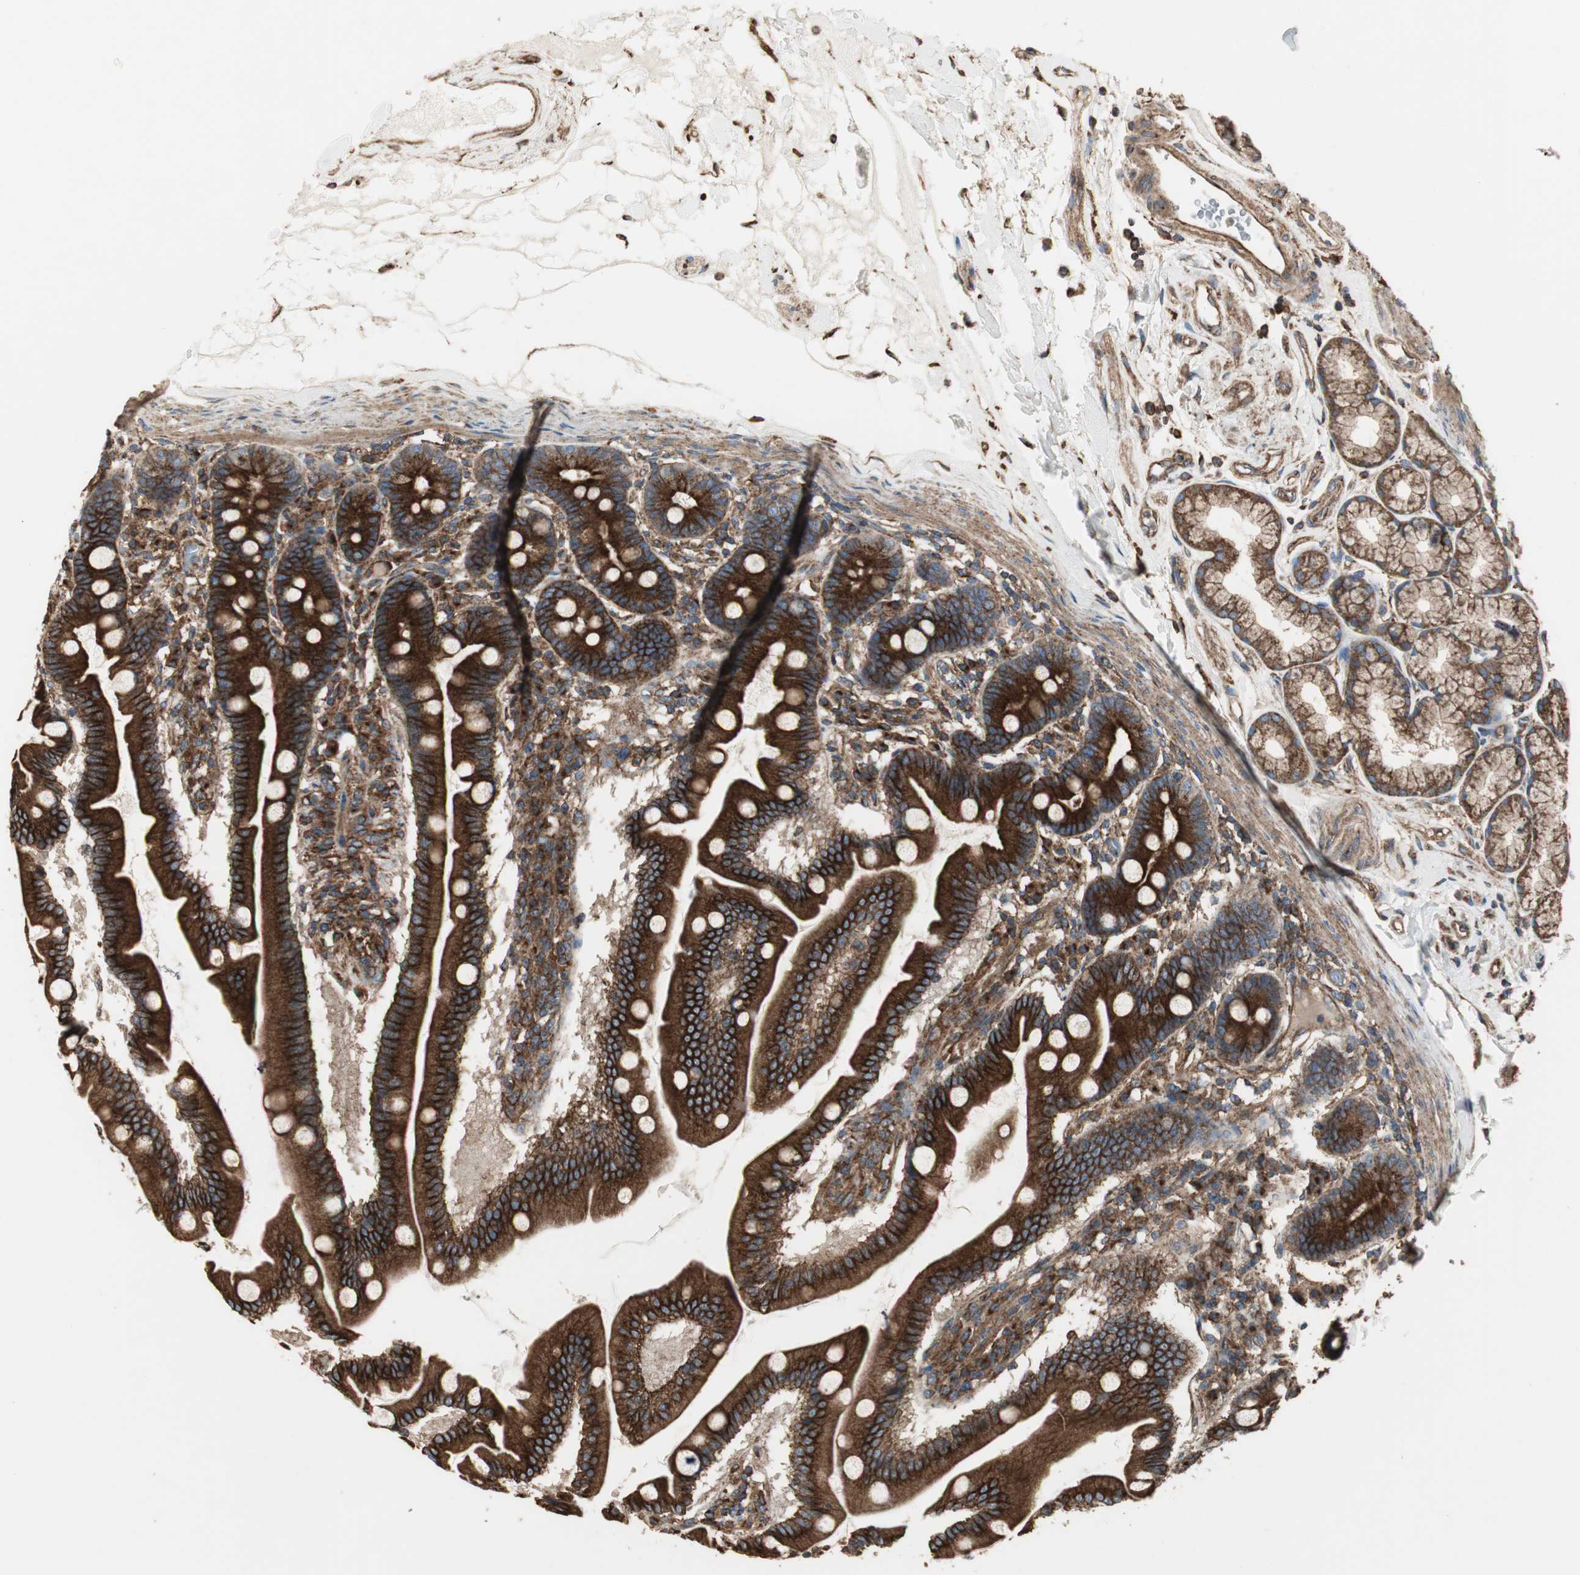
{"staining": {"intensity": "strong", "quantity": ">75%", "location": "cytoplasmic/membranous"}, "tissue": "duodenum", "cell_type": "Glandular cells", "image_type": "normal", "snomed": [{"axis": "morphology", "description": "Normal tissue, NOS"}, {"axis": "topography", "description": "Duodenum"}], "caption": "A micrograph of human duodenum stained for a protein shows strong cytoplasmic/membranous brown staining in glandular cells. Using DAB (3,3'-diaminobenzidine) (brown) and hematoxylin (blue) stains, captured at high magnification using brightfield microscopy.", "gene": "H6PD", "patient": {"sex": "female", "age": 64}}